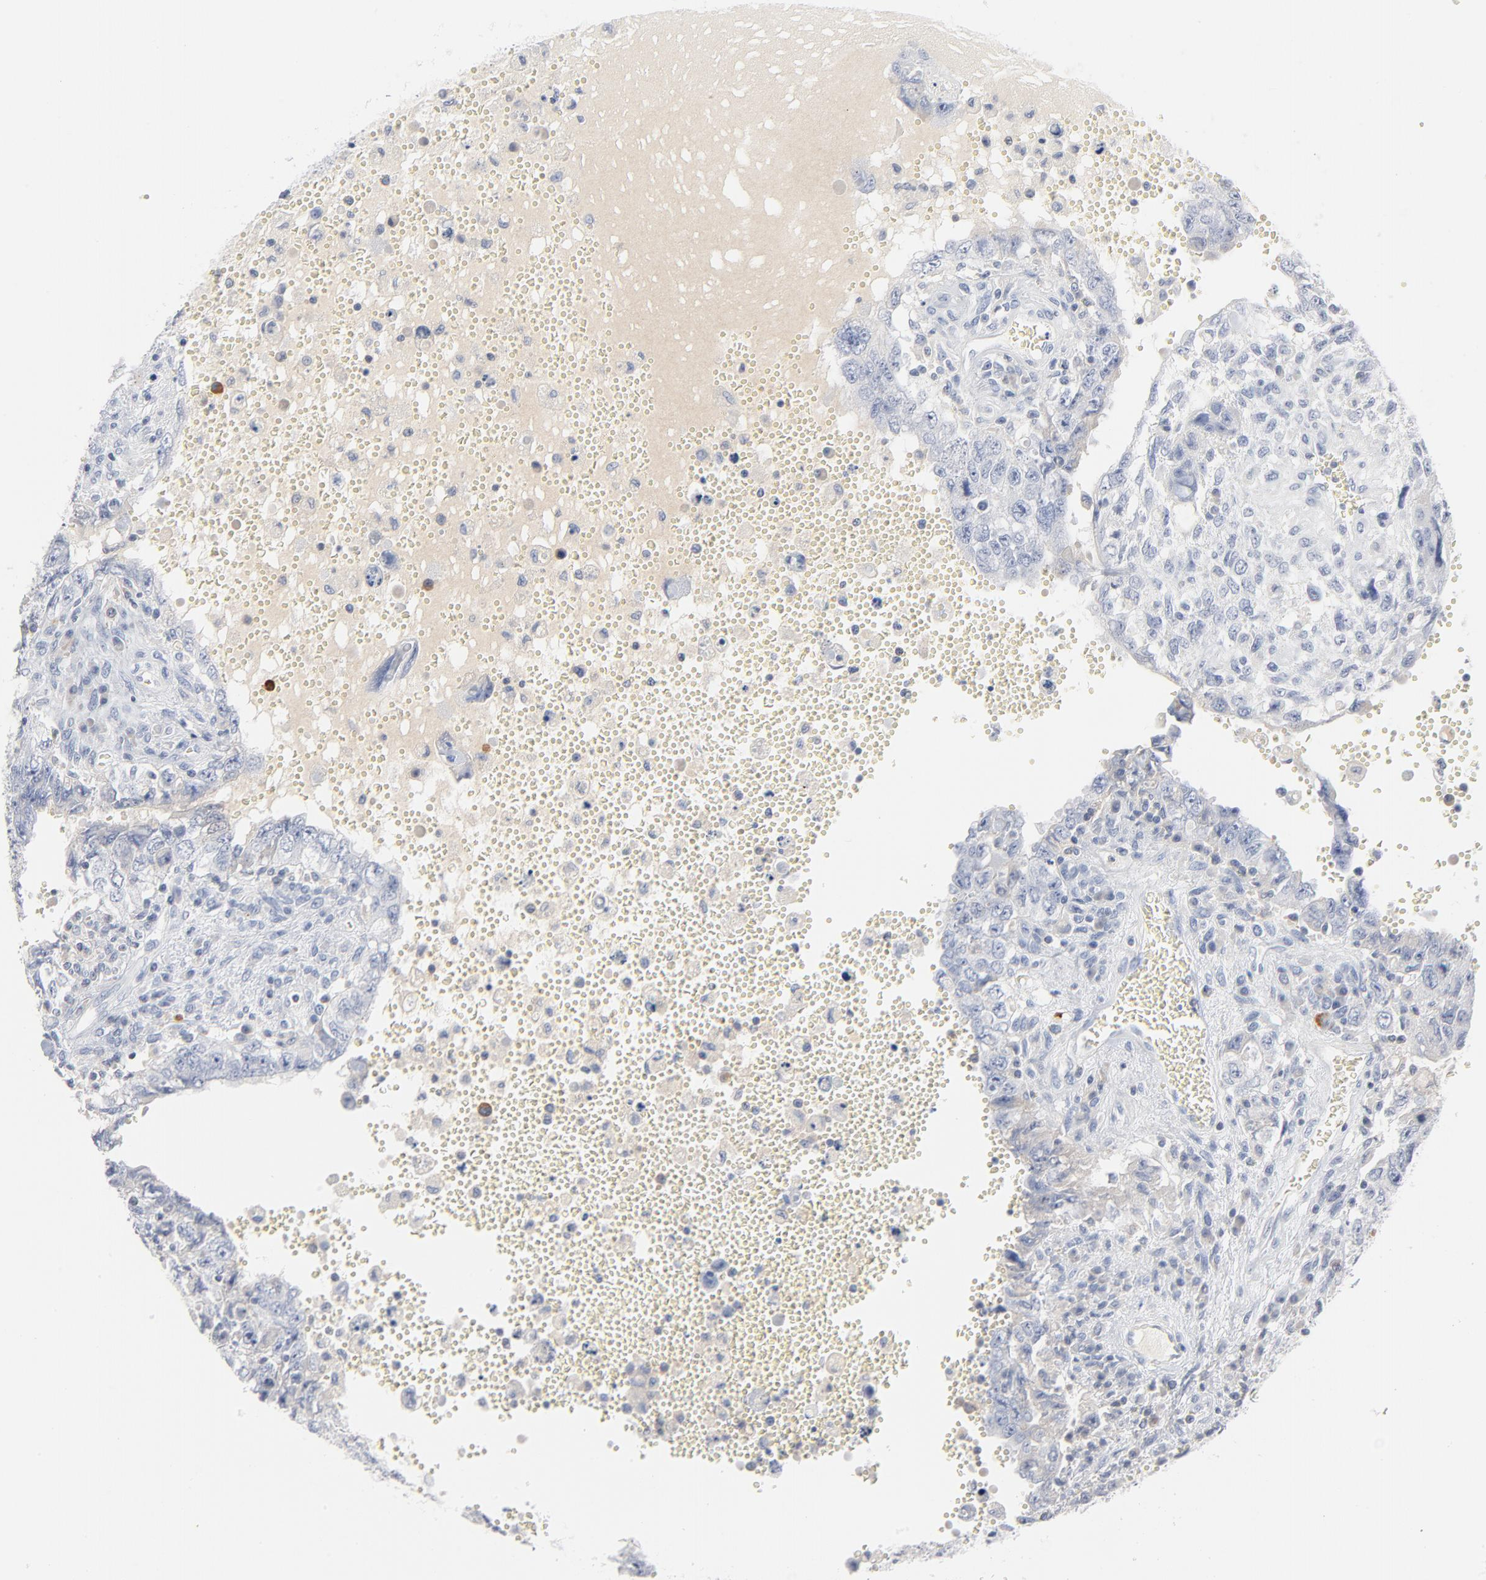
{"staining": {"intensity": "negative", "quantity": "none", "location": "none"}, "tissue": "testis cancer", "cell_type": "Tumor cells", "image_type": "cancer", "snomed": [{"axis": "morphology", "description": "Carcinoma, Embryonal, NOS"}, {"axis": "topography", "description": "Testis"}], "caption": "High power microscopy image of an immunohistochemistry (IHC) image of embryonal carcinoma (testis), revealing no significant positivity in tumor cells.", "gene": "PTK2B", "patient": {"sex": "male", "age": 26}}